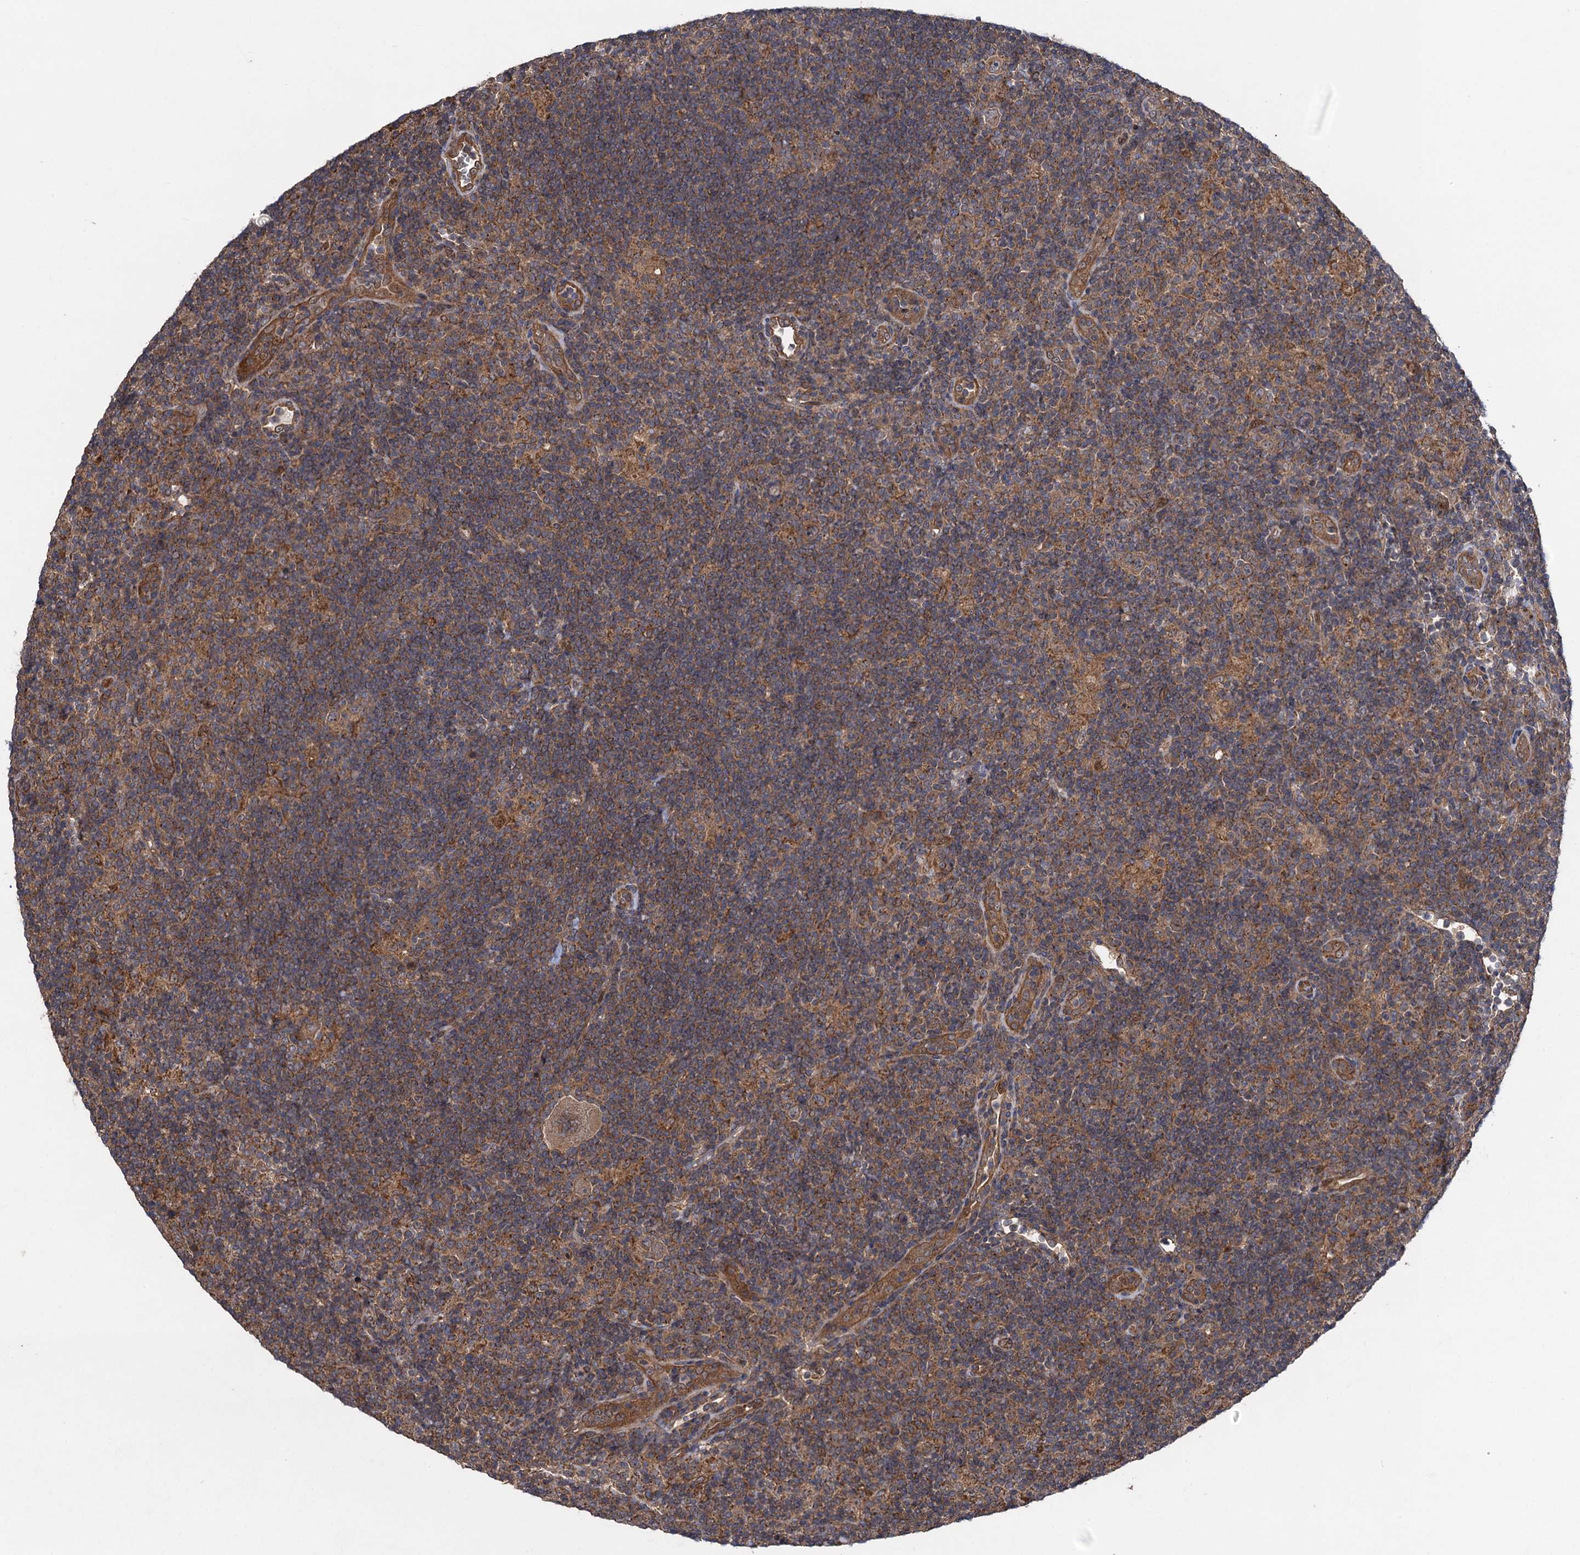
{"staining": {"intensity": "moderate", "quantity": ">75%", "location": "cytoplasmic/membranous"}, "tissue": "lymphoma", "cell_type": "Tumor cells", "image_type": "cancer", "snomed": [{"axis": "morphology", "description": "Hodgkin's disease, NOS"}, {"axis": "topography", "description": "Lymph node"}], "caption": "Immunohistochemistry (IHC) photomicrograph of human Hodgkin's disease stained for a protein (brown), which demonstrates medium levels of moderate cytoplasmic/membranous staining in approximately >75% of tumor cells.", "gene": "HAUS1", "patient": {"sex": "female", "age": 57}}